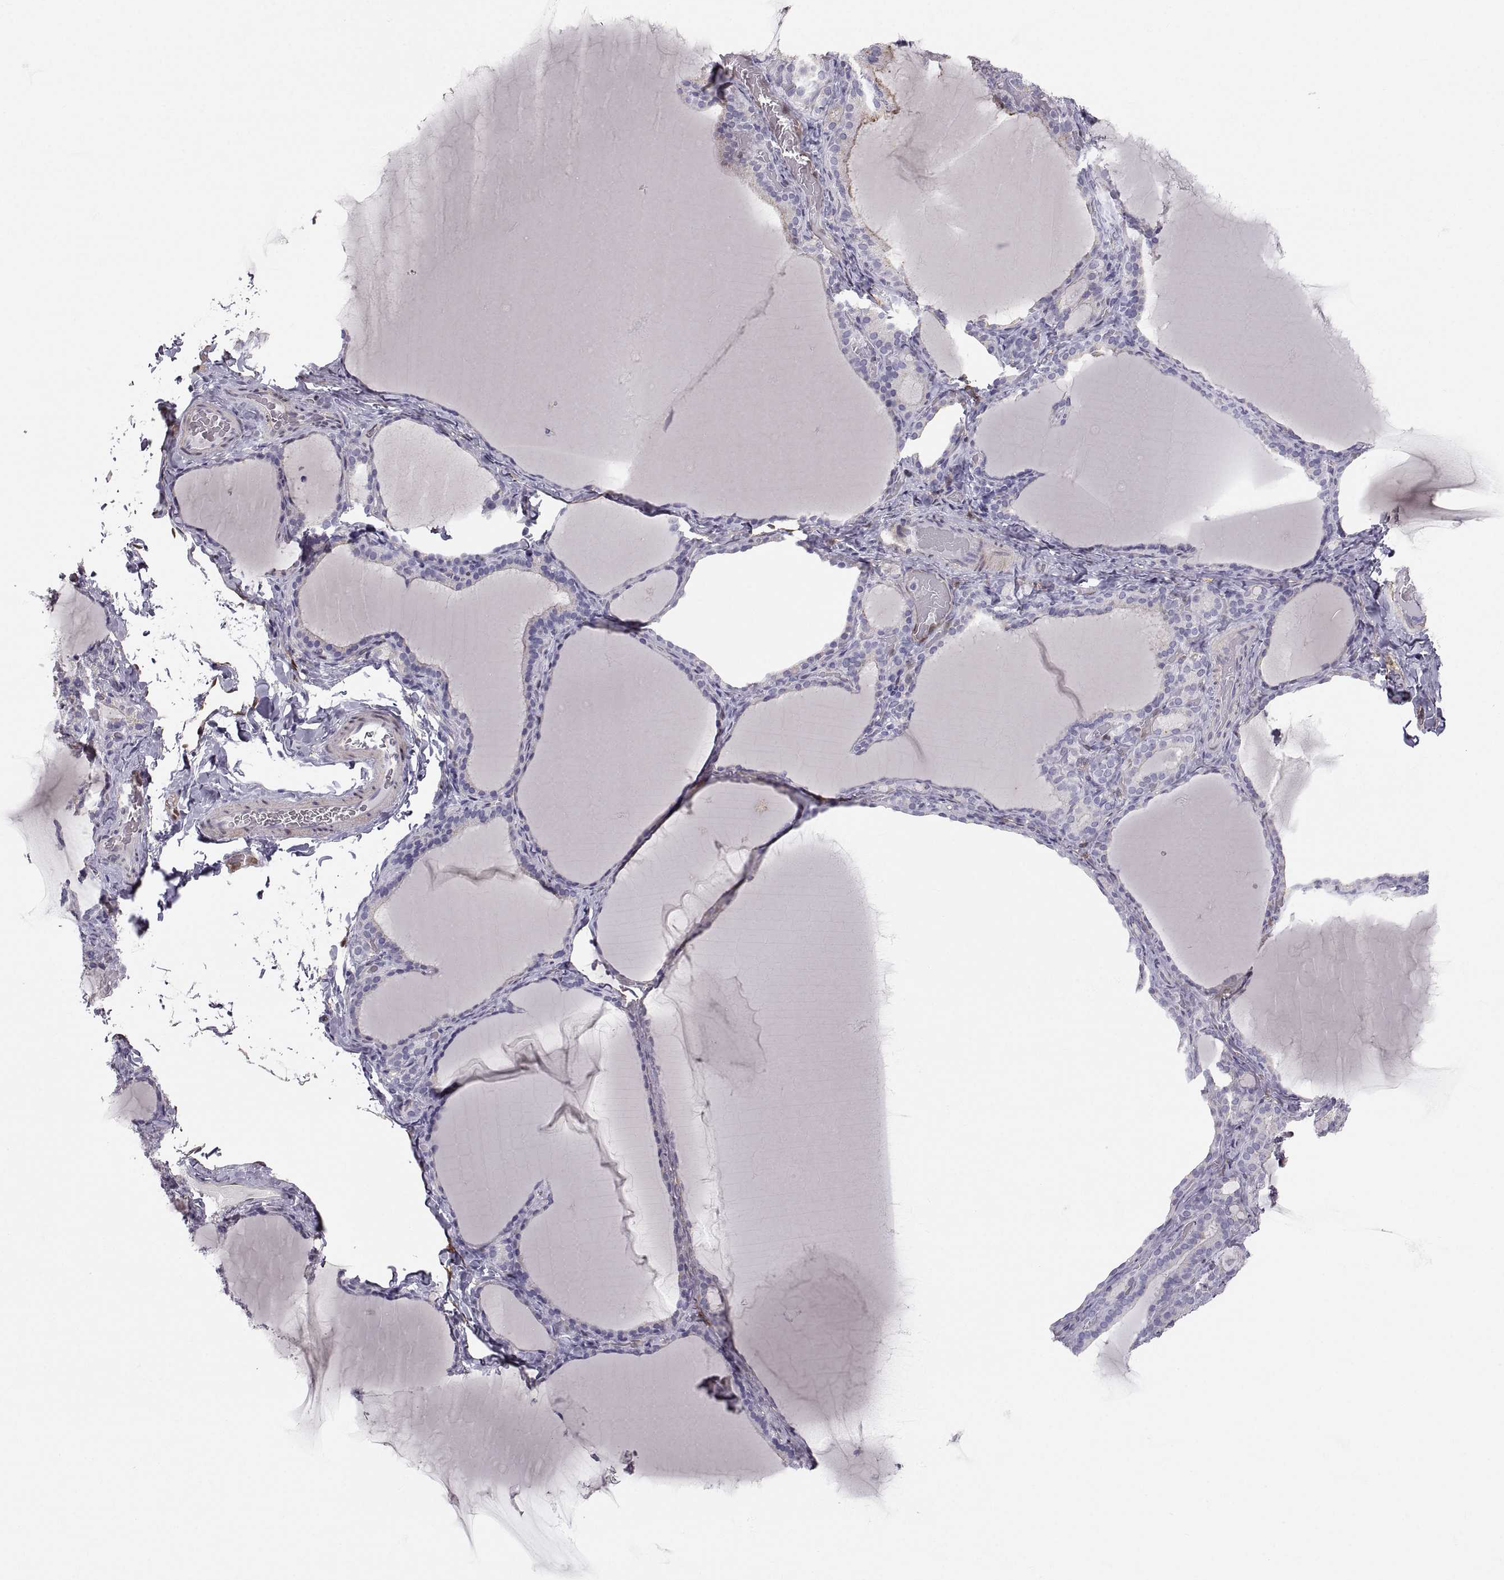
{"staining": {"intensity": "negative", "quantity": "none", "location": "none"}, "tissue": "thyroid gland", "cell_type": "Glandular cells", "image_type": "normal", "snomed": [{"axis": "morphology", "description": "Normal tissue, NOS"}, {"axis": "morphology", "description": "Hyperplasia, NOS"}, {"axis": "topography", "description": "Thyroid gland"}], "caption": "This is a image of IHC staining of normal thyroid gland, which shows no positivity in glandular cells.", "gene": "PGM5", "patient": {"sex": "female", "age": 27}}